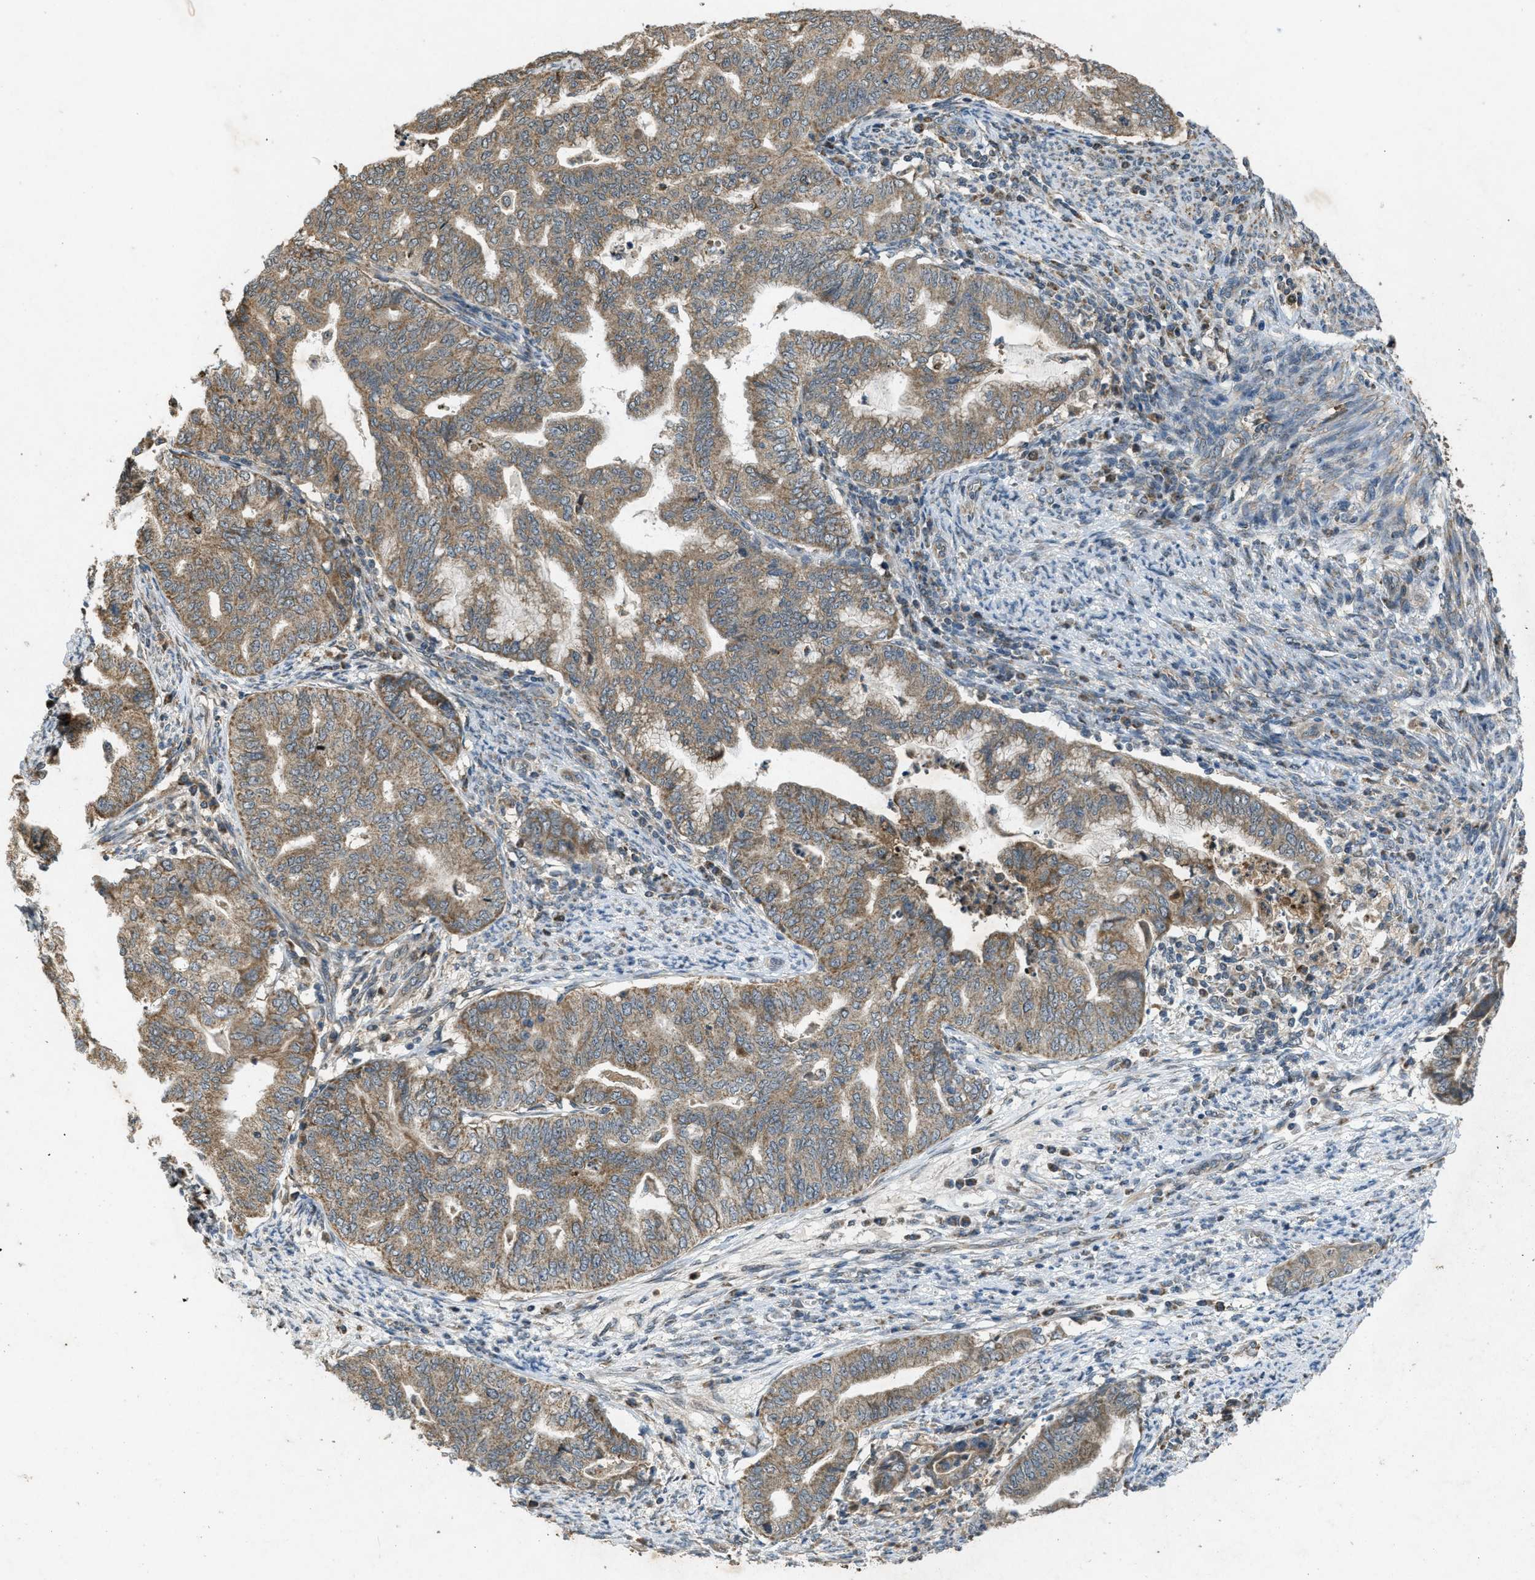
{"staining": {"intensity": "moderate", "quantity": ">75%", "location": "cytoplasmic/membranous"}, "tissue": "endometrial cancer", "cell_type": "Tumor cells", "image_type": "cancer", "snomed": [{"axis": "morphology", "description": "Adenocarcinoma, NOS"}, {"axis": "topography", "description": "Endometrium"}], "caption": "This is an image of IHC staining of endometrial adenocarcinoma, which shows moderate expression in the cytoplasmic/membranous of tumor cells.", "gene": "PPP1R15A", "patient": {"sex": "female", "age": 79}}